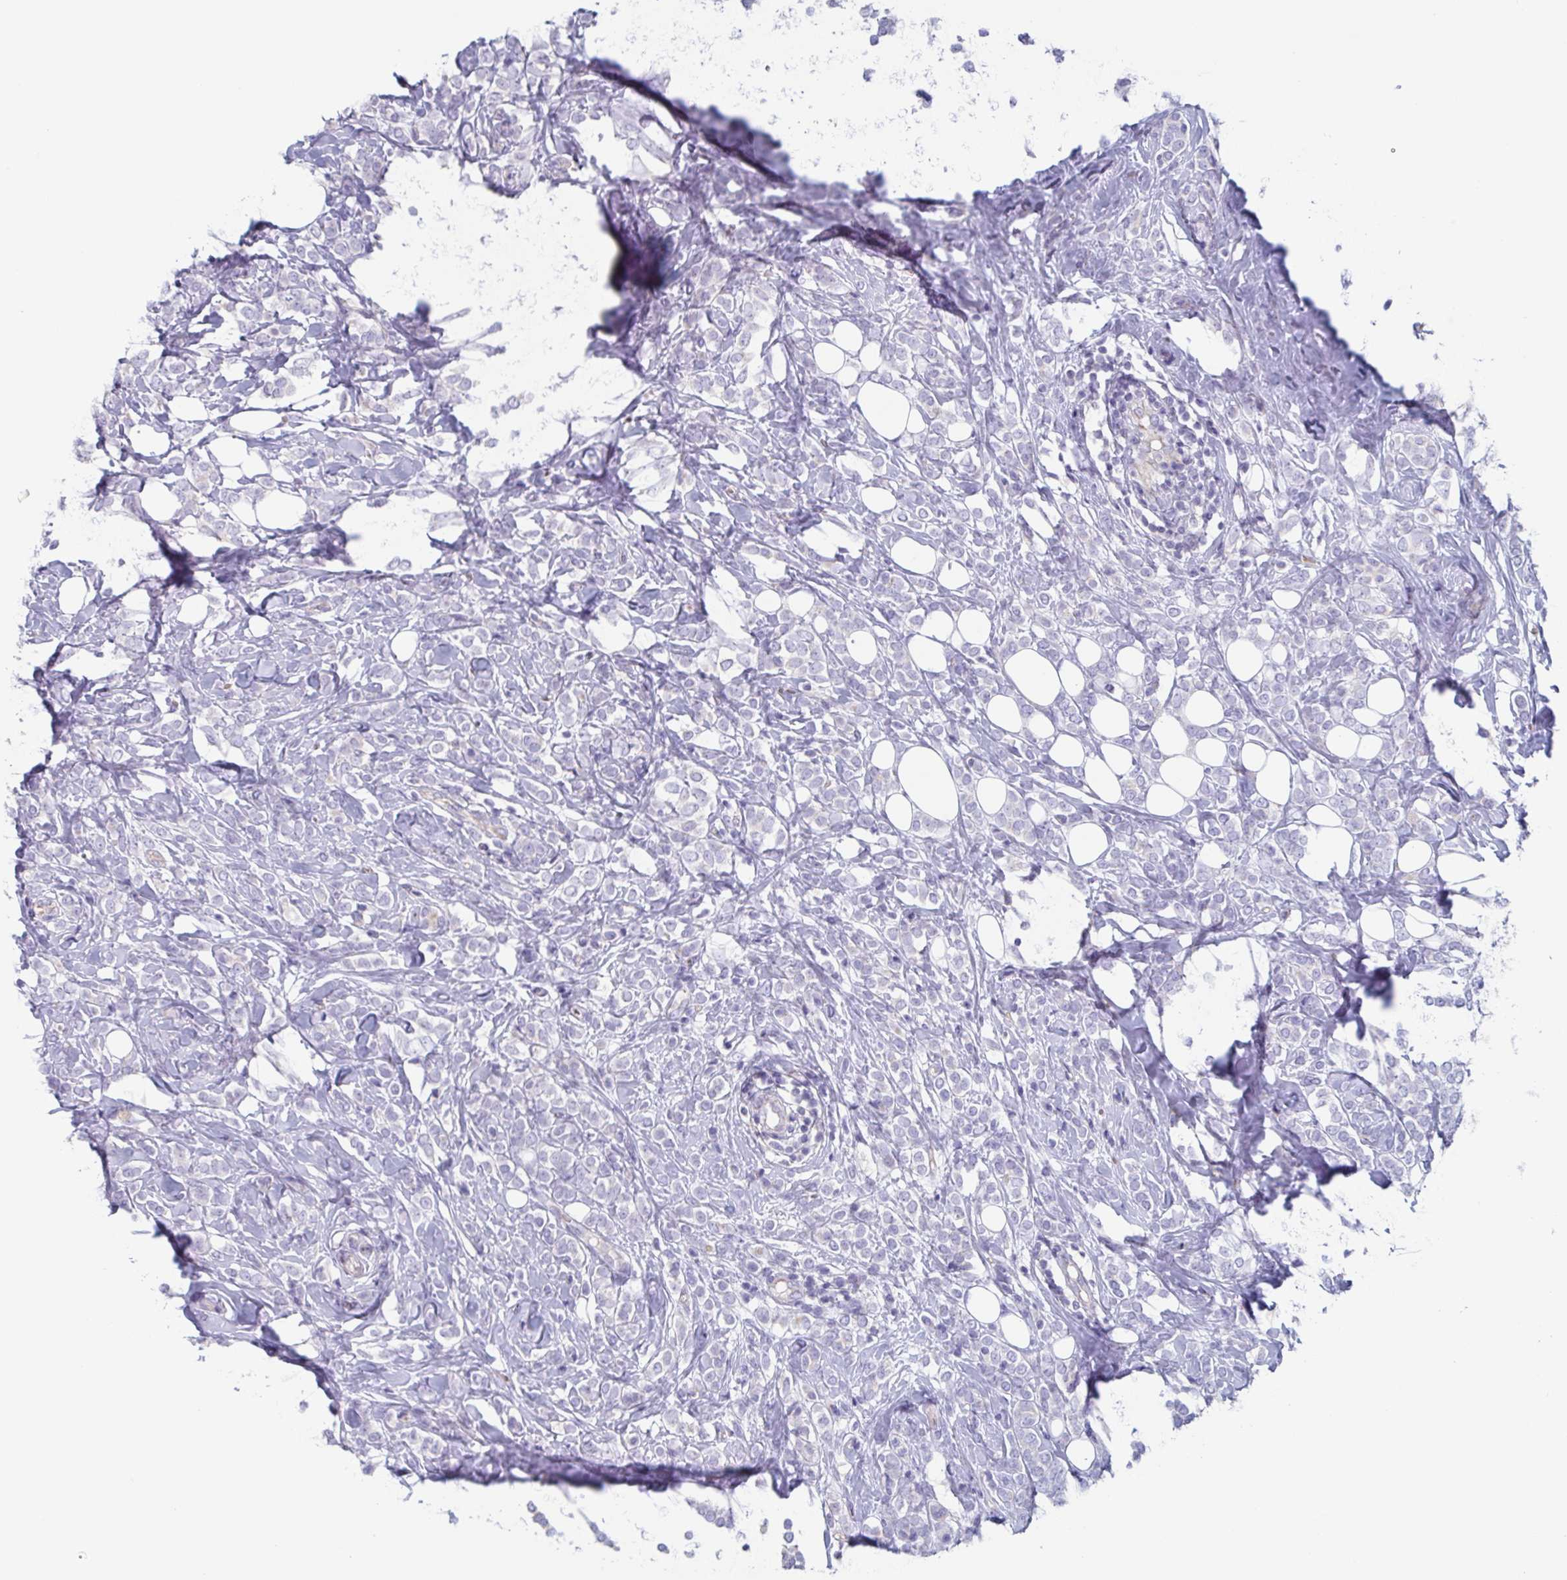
{"staining": {"intensity": "negative", "quantity": "none", "location": "none"}, "tissue": "breast cancer", "cell_type": "Tumor cells", "image_type": "cancer", "snomed": [{"axis": "morphology", "description": "Lobular carcinoma"}, {"axis": "topography", "description": "Breast"}], "caption": "Protein analysis of breast cancer (lobular carcinoma) displays no significant staining in tumor cells.", "gene": "BPI", "patient": {"sex": "female", "age": 49}}